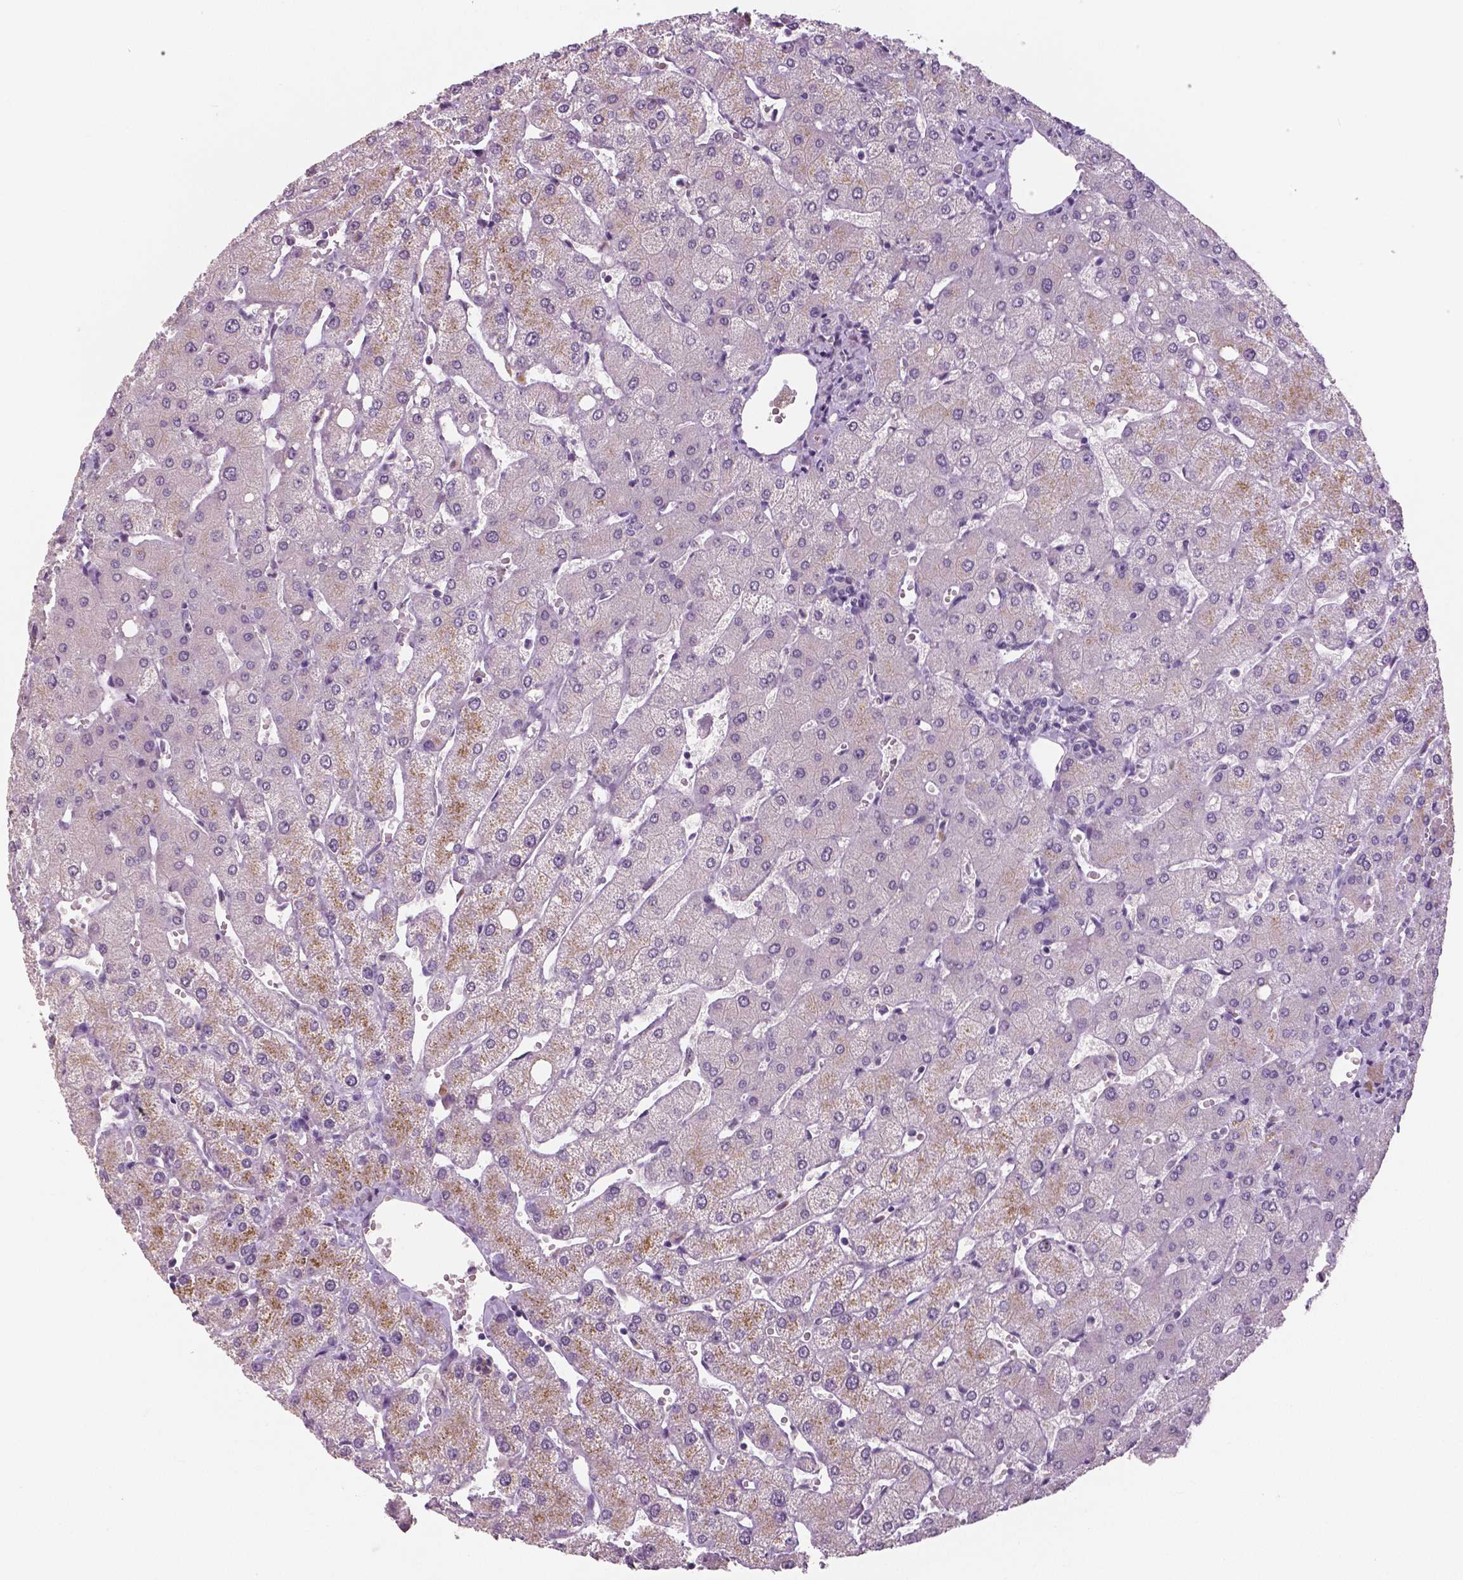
{"staining": {"intensity": "negative", "quantity": "none", "location": "none"}, "tissue": "liver", "cell_type": "Cholangiocytes", "image_type": "normal", "snomed": [{"axis": "morphology", "description": "Normal tissue, NOS"}, {"axis": "topography", "description": "Liver"}], "caption": "Immunohistochemistry micrograph of benign liver: liver stained with DAB (3,3'-diaminobenzidine) displays no significant protein expression in cholangiocytes. (Stains: DAB (3,3'-diaminobenzidine) immunohistochemistry (IHC) with hematoxylin counter stain, Microscopy: brightfield microscopy at high magnification).", "gene": "NECAB1", "patient": {"sex": "female", "age": 54}}